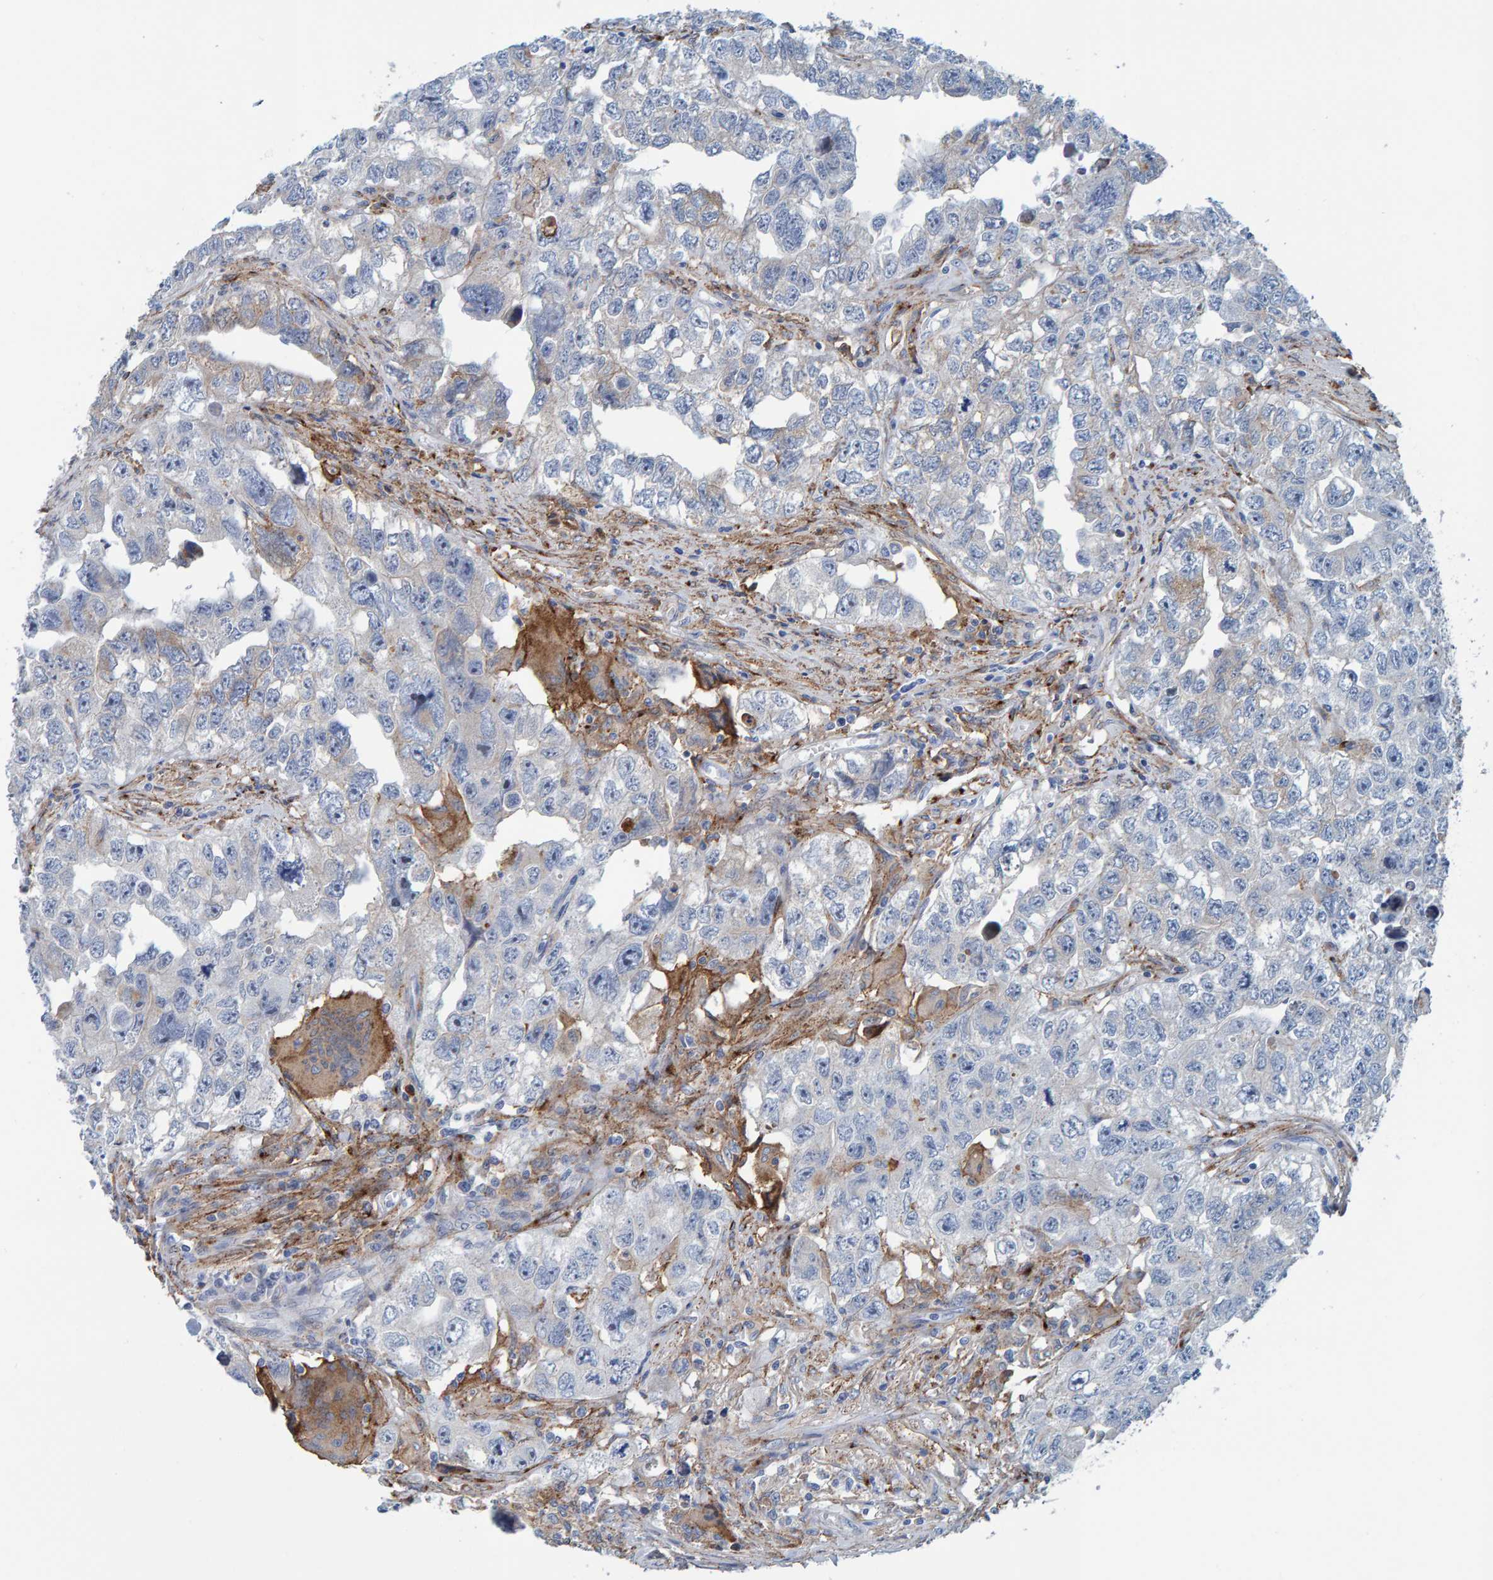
{"staining": {"intensity": "negative", "quantity": "none", "location": "none"}, "tissue": "testis cancer", "cell_type": "Tumor cells", "image_type": "cancer", "snomed": [{"axis": "morphology", "description": "Seminoma, NOS"}, {"axis": "morphology", "description": "Carcinoma, Embryonal, NOS"}, {"axis": "topography", "description": "Testis"}], "caption": "Tumor cells are negative for brown protein staining in testis cancer (seminoma).", "gene": "LRP1", "patient": {"sex": "male", "age": 43}}